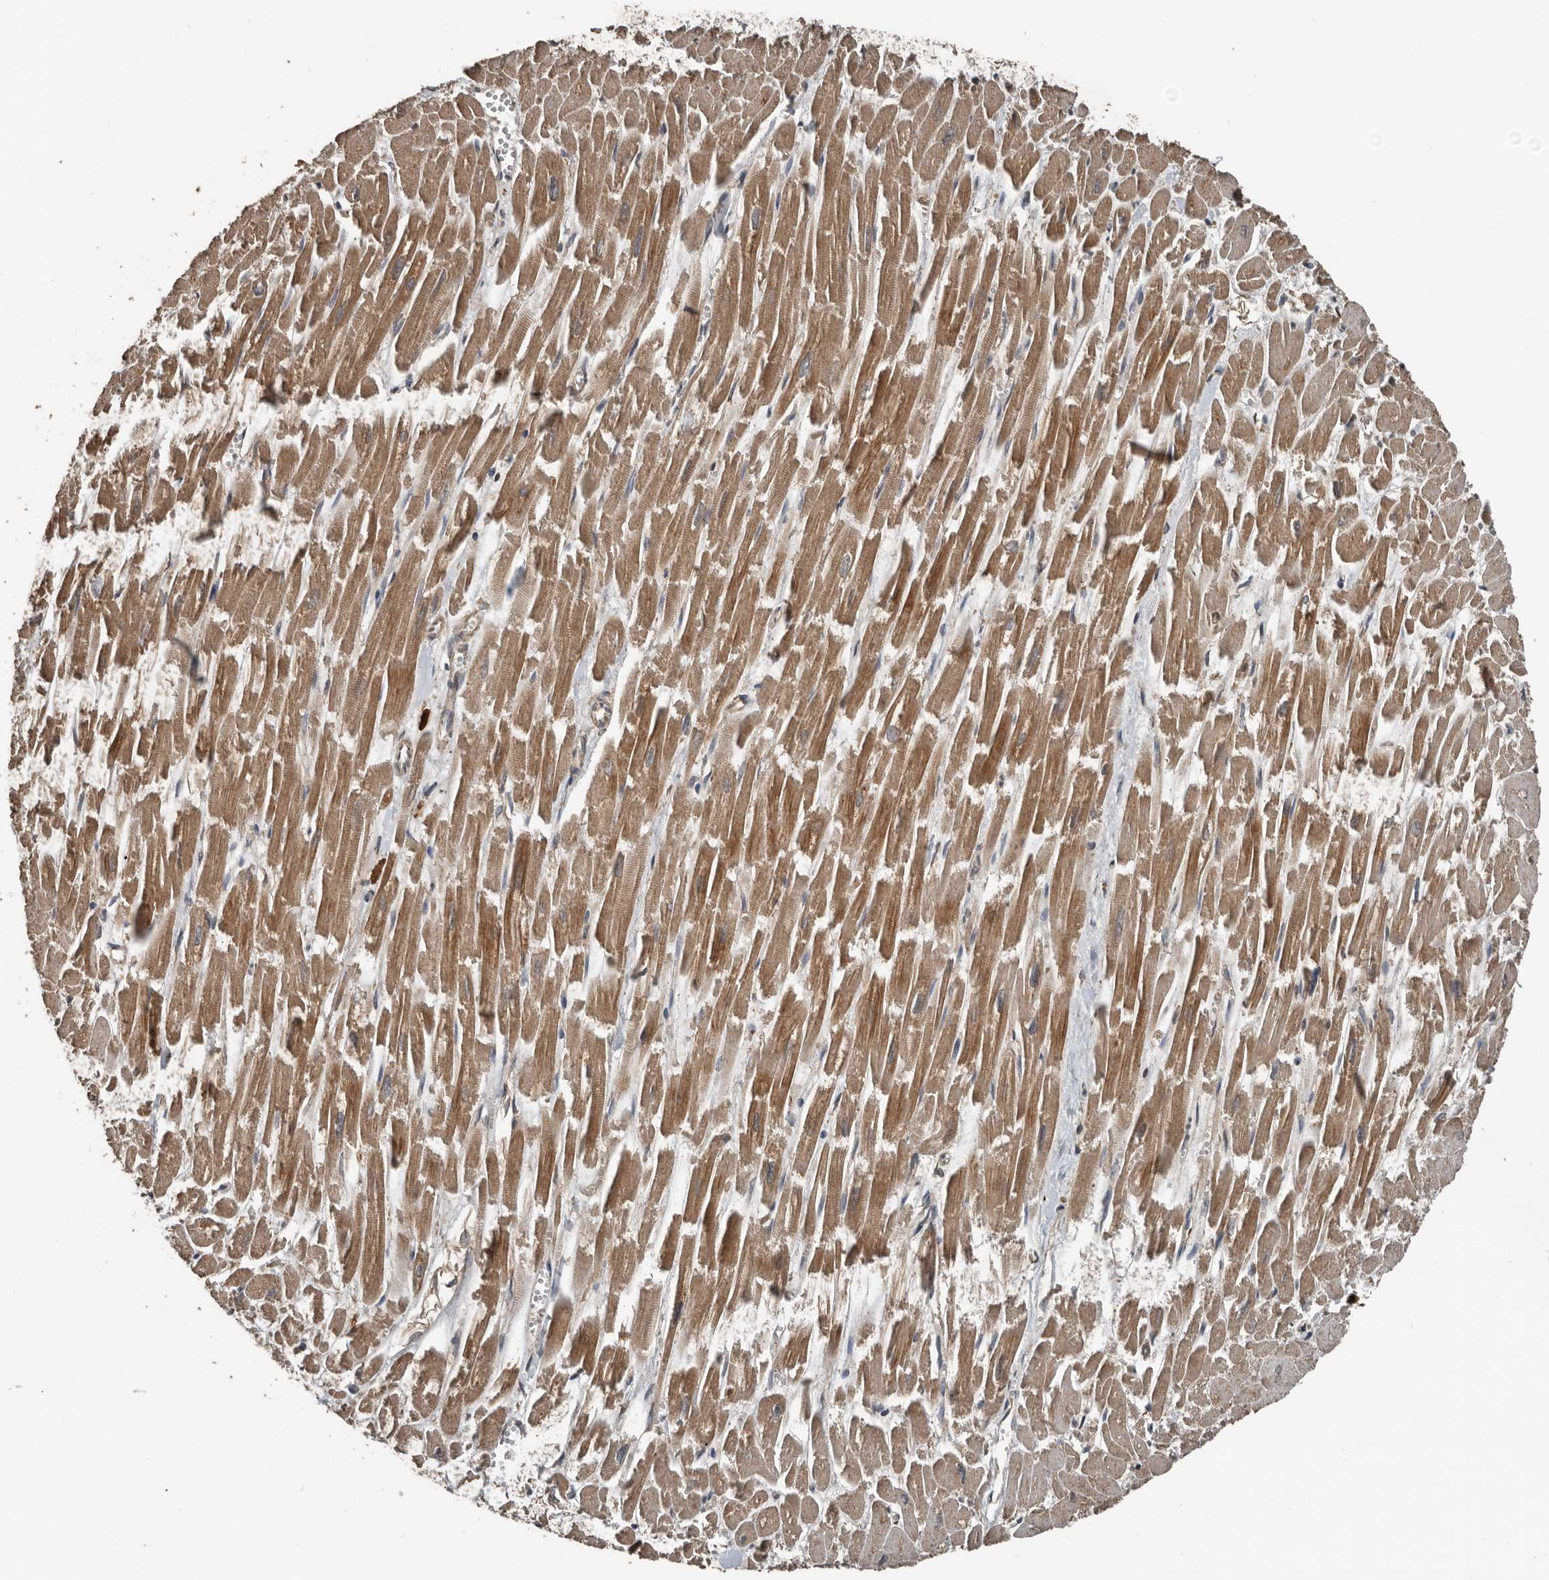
{"staining": {"intensity": "moderate", "quantity": ">75%", "location": "cytoplasmic/membranous"}, "tissue": "heart muscle", "cell_type": "Cardiomyocytes", "image_type": "normal", "snomed": [{"axis": "morphology", "description": "Normal tissue, NOS"}, {"axis": "topography", "description": "Heart"}], "caption": "The photomicrograph shows immunohistochemical staining of normal heart muscle. There is moderate cytoplasmic/membranous positivity is appreciated in approximately >75% of cardiomyocytes. (DAB (3,3'-diaminobenzidine) IHC, brown staining for protein, blue staining for nuclei).", "gene": "RNF207", "patient": {"sex": "male", "age": 54}}